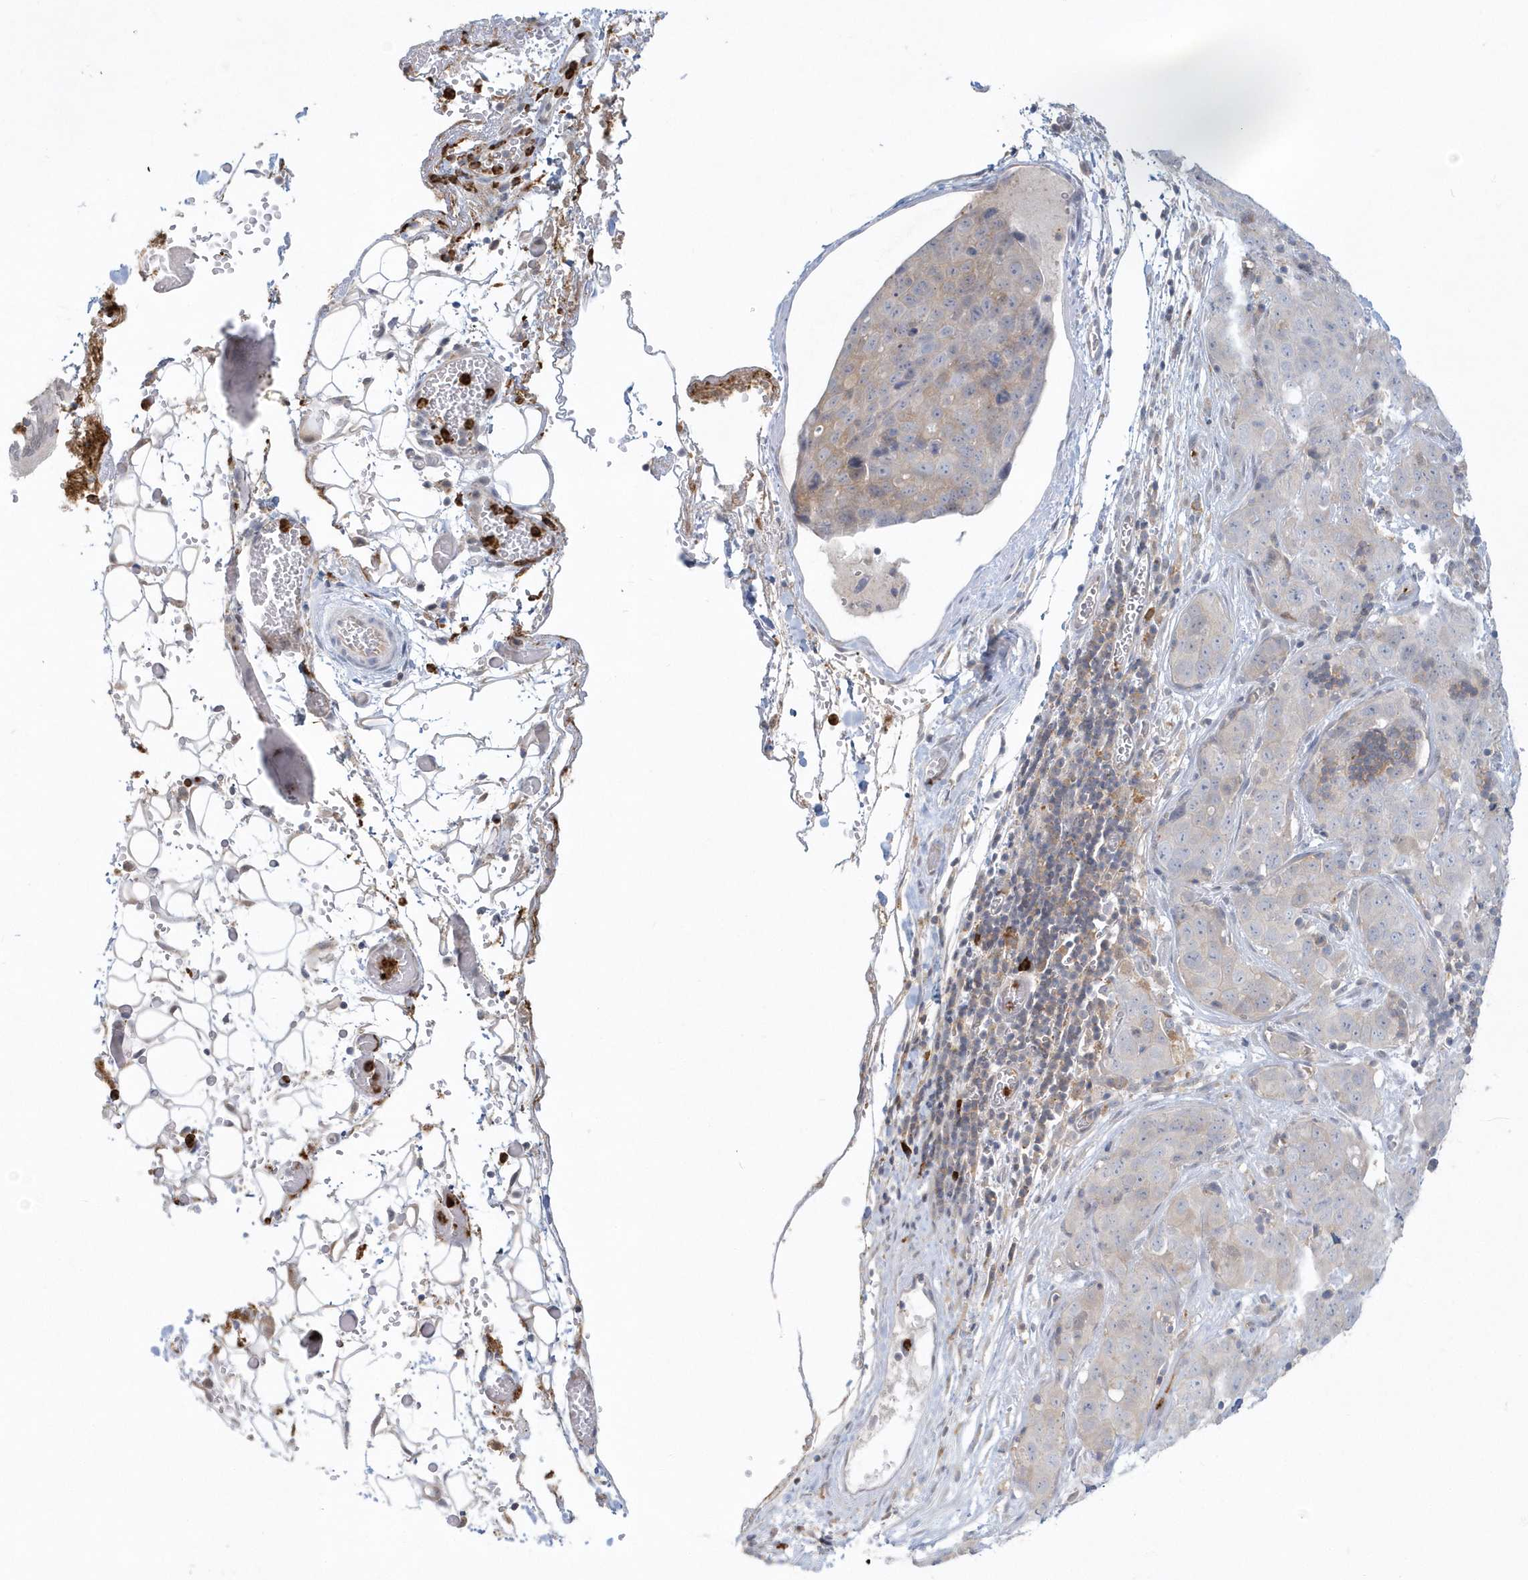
{"staining": {"intensity": "negative", "quantity": "none", "location": "none"}, "tissue": "stomach cancer", "cell_type": "Tumor cells", "image_type": "cancer", "snomed": [{"axis": "morphology", "description": "Normal tissue, NOS"}, {"axis": "morphology", "description": "Adenocarcinoma, NOS"}, {"axis": "topography", "description": "Lymph node"}, {"axis": "topography", "description": "Stomach"}], "caption": "Immunohistochemistry (IHC) image of stomach cancer (adenocarcinoma) stained for a protein (brown), which reveals no expression in tumor cells.", "gene": "RNF7", "patient": {"sex": "male", "age": 48}}